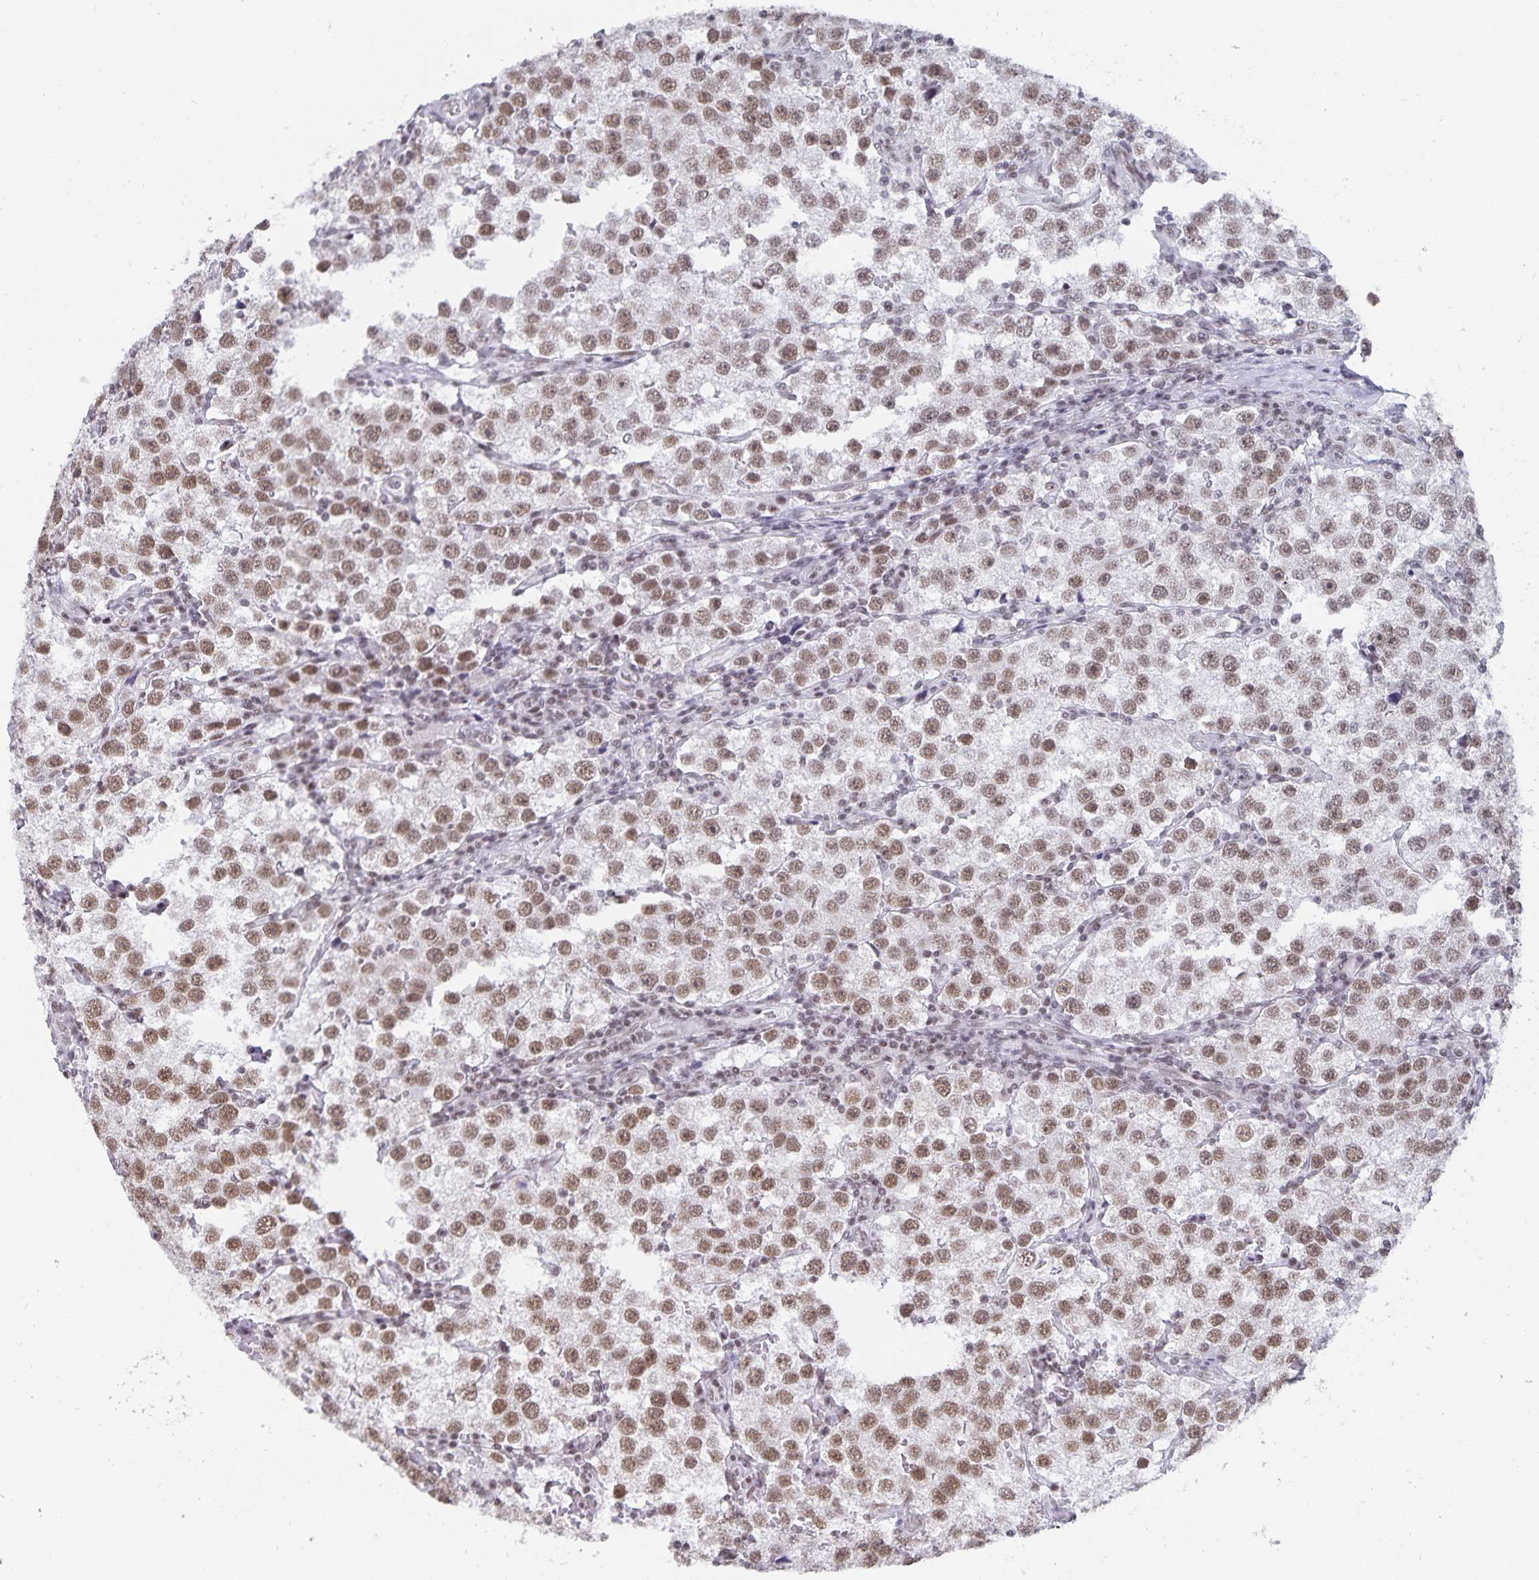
{"staining": {"intensity": "moderate", "quantity": ">75%", "location": "nuclear"}, "tissue": "testis cancer", "cell_type": "Tumor cells", "image_type": "cancer", "snomed": [{"axis": "morphology", "description": "Seminoma, NOS"}, {"axis": "topography", "description": "Testis"}], "caption": "Tumor cells exhibit moderate nuclear positivity in approximately >75% of cells in seminoma (testis). Ihc stains the protein in brown and the nuclei are stained blue.", "gene": "PBX2", "patient": {"sex": "male", "age": 37}}